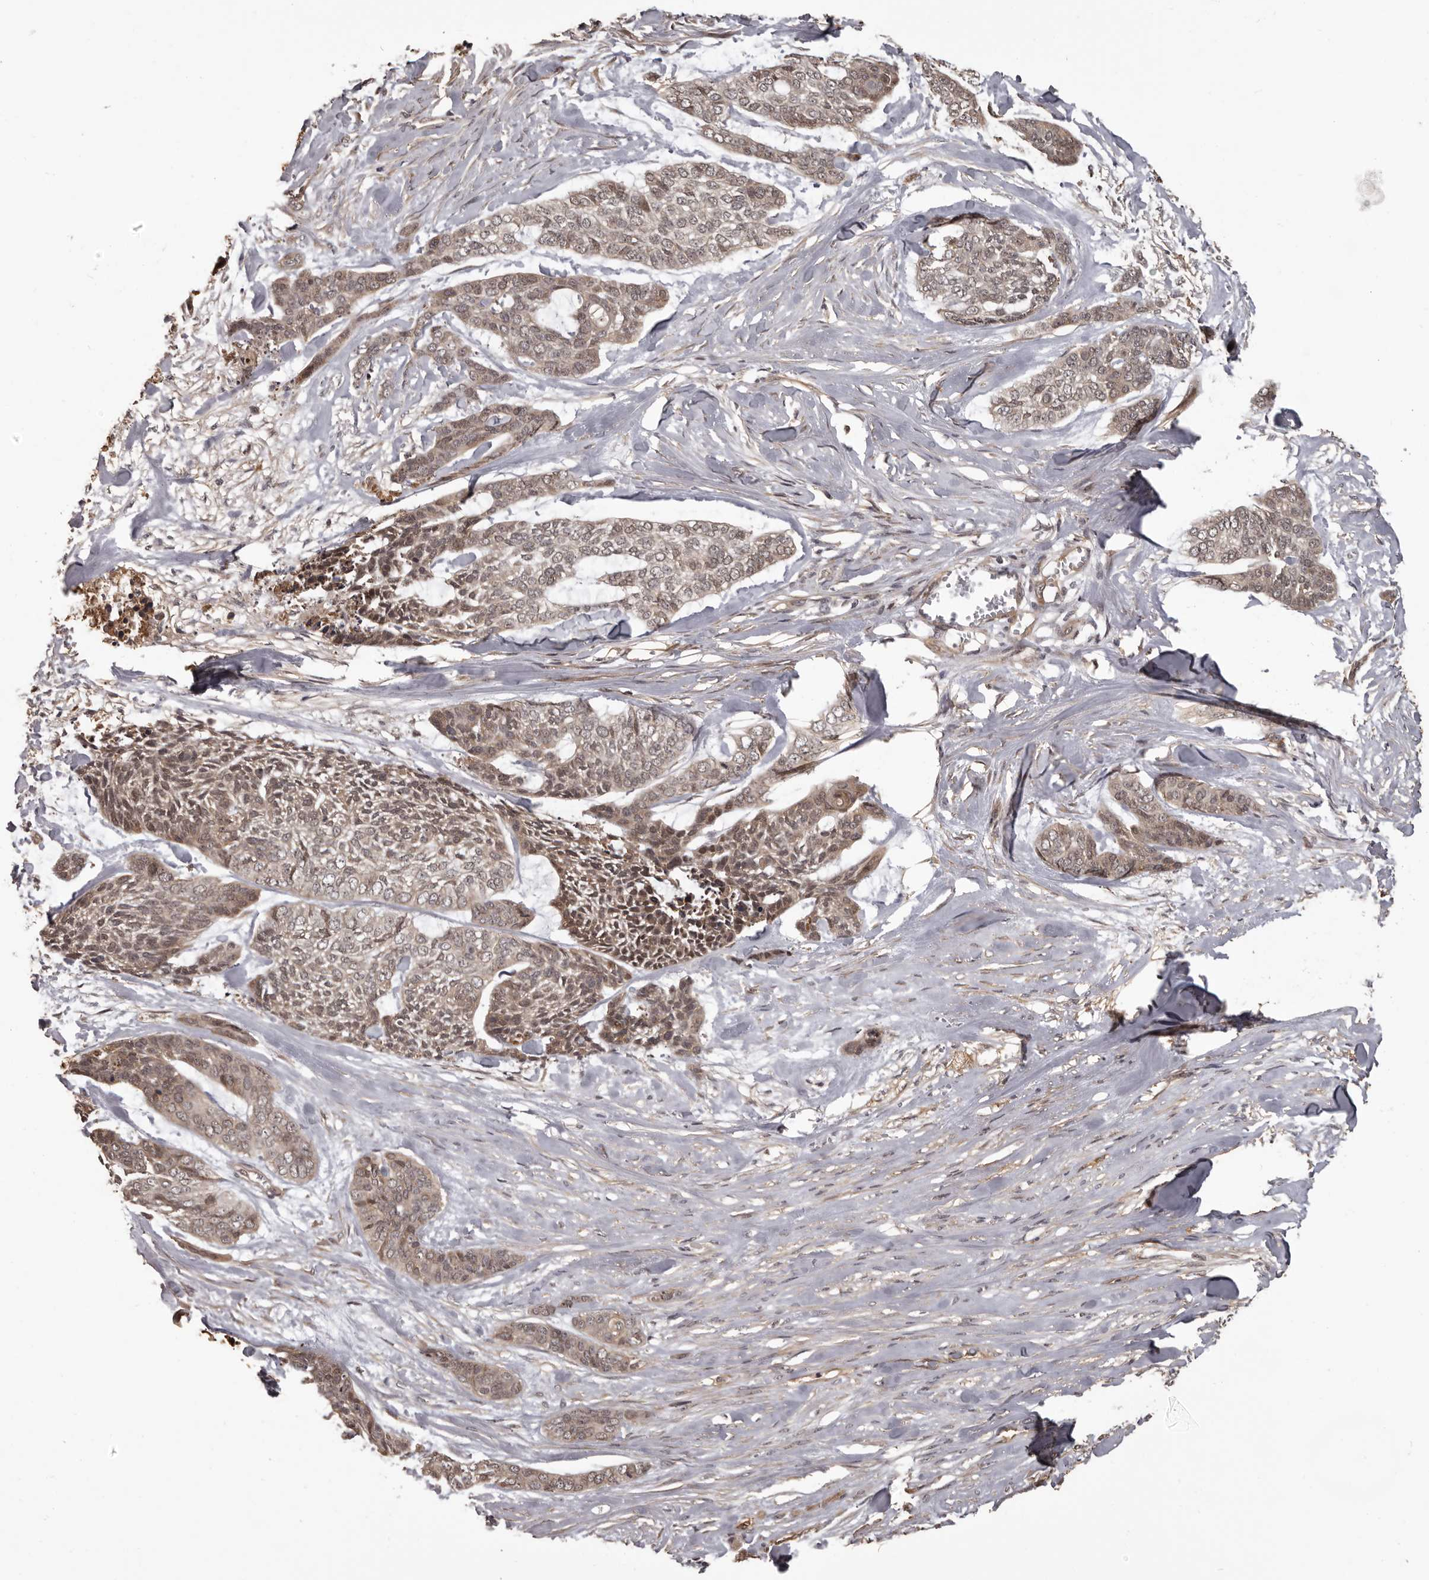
{"staining": {"intensity": "weak", "quantity": ">75%", "location": "cytoplasmic/membranous,nuclear"}, "tissue": "skin cancer", "cell_type": "Tumor cells", "image_type": "cancer", "snomed": [{"axis": "morphology", "description": "Basal cell carcinoma"}, {"axis": "topography", "description": "Skin"}], "caption": "Immunohistochemical staining of human skin cancer shows low levels of weak cytoplasmic/membranous and nuclear positivity in approximately >75% of tumor cells.", "gene": "SLITRK6", "patient": {"sex": "female", "age": 64}}